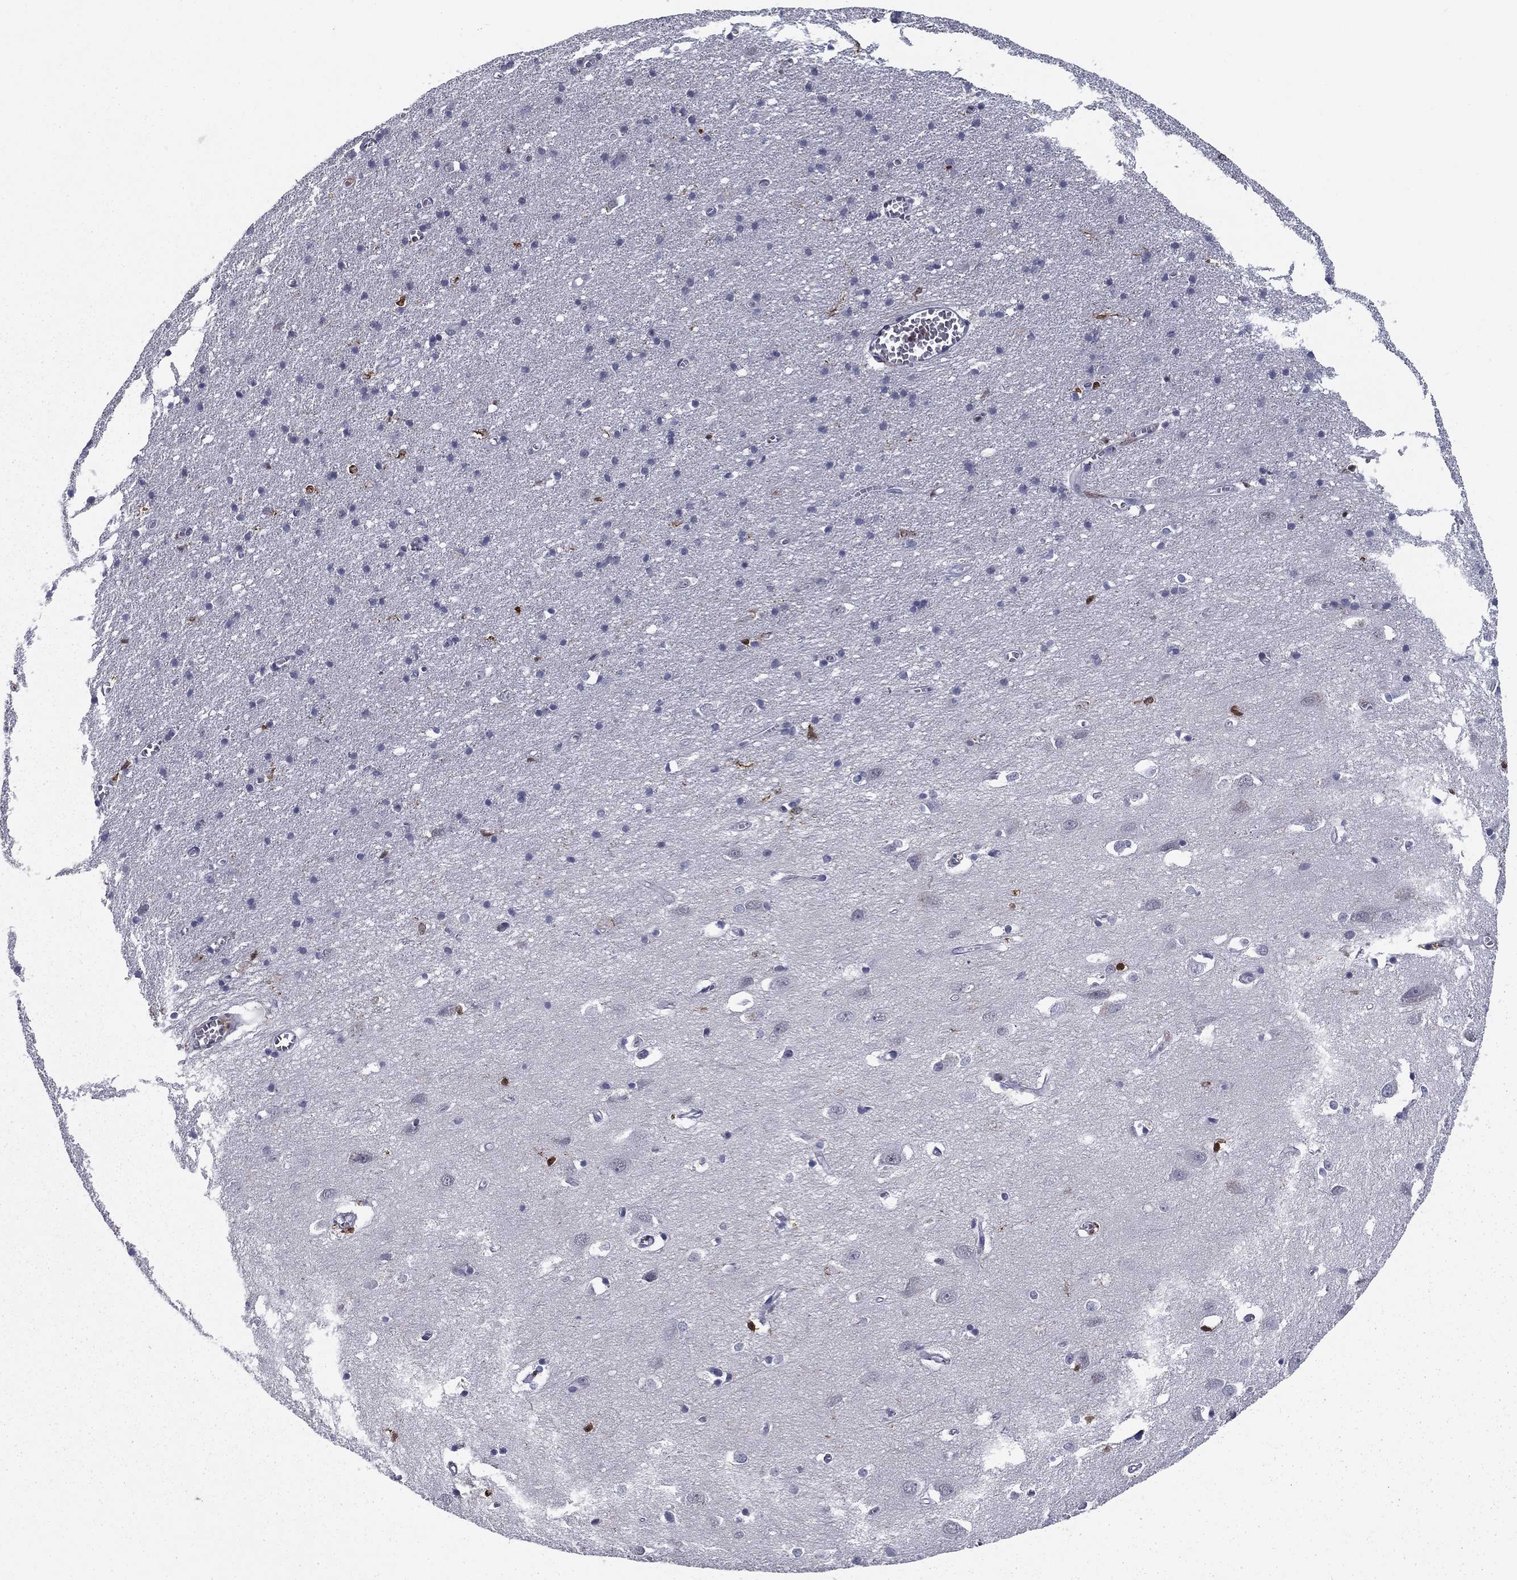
{"staining": {"intensity": "negative", "quantity": "none", "location": "none"}, "tissue": "cerebral cortex", "cell_type": "Endothelial cells", "image_type": "normal", "snomed": [{"axis": "morphology", "description": "Normal tissue, NOS"}, {"axis": "topography", "description": "Cerebral cortex"}], "caption": "IHC photomicrograph of unremarkable cerebral cortex: cerebral cortex stained with DAB reveals no significant protein expression in endothelial cells.", "gene": "PLCB2", "patient": {"sex": "male", "age": 70}}